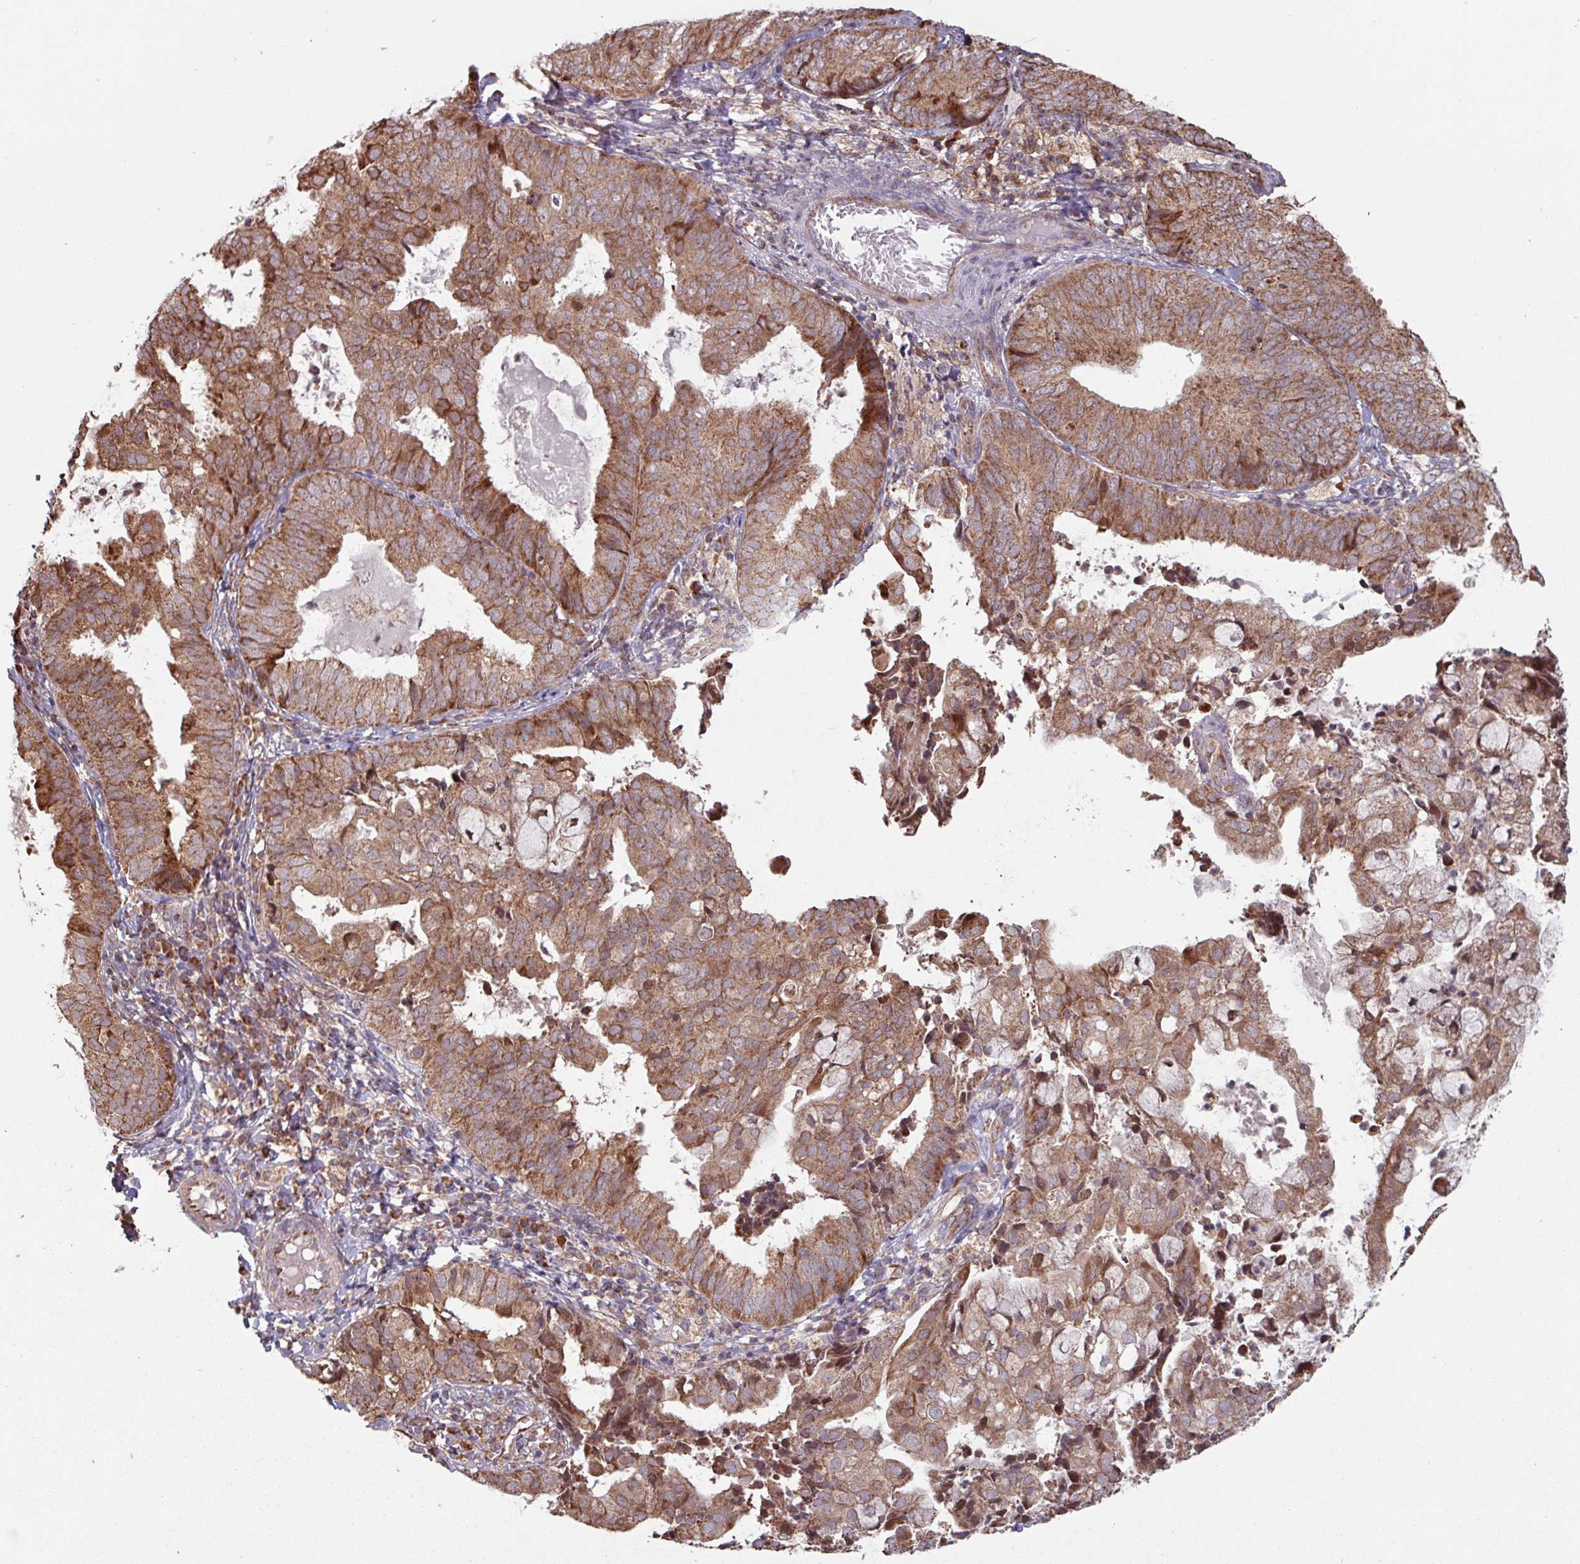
{"staining": {"intensity": "moderate", "quantity": ">75%", "location": "cytoplasmic/membranous"}, "tissue": "endometrial cancer", "cell_type": "Tumor cells", "image_type": "cancer", "snomed": [{"axis": "morphology", "description": "Adenocarcinoma, NOS"}, {"axis": "topography", "description": "Endometrium"}], "caption": "There is medium levels of moderate cytoplasmic/membranous expression in tumor cells of adenocarcinoma (endometrial), as demonstrated by immunohistochemical staining (brown color).", "gene": "COX7C", "patient": {"sex": "female", "age": 80}}